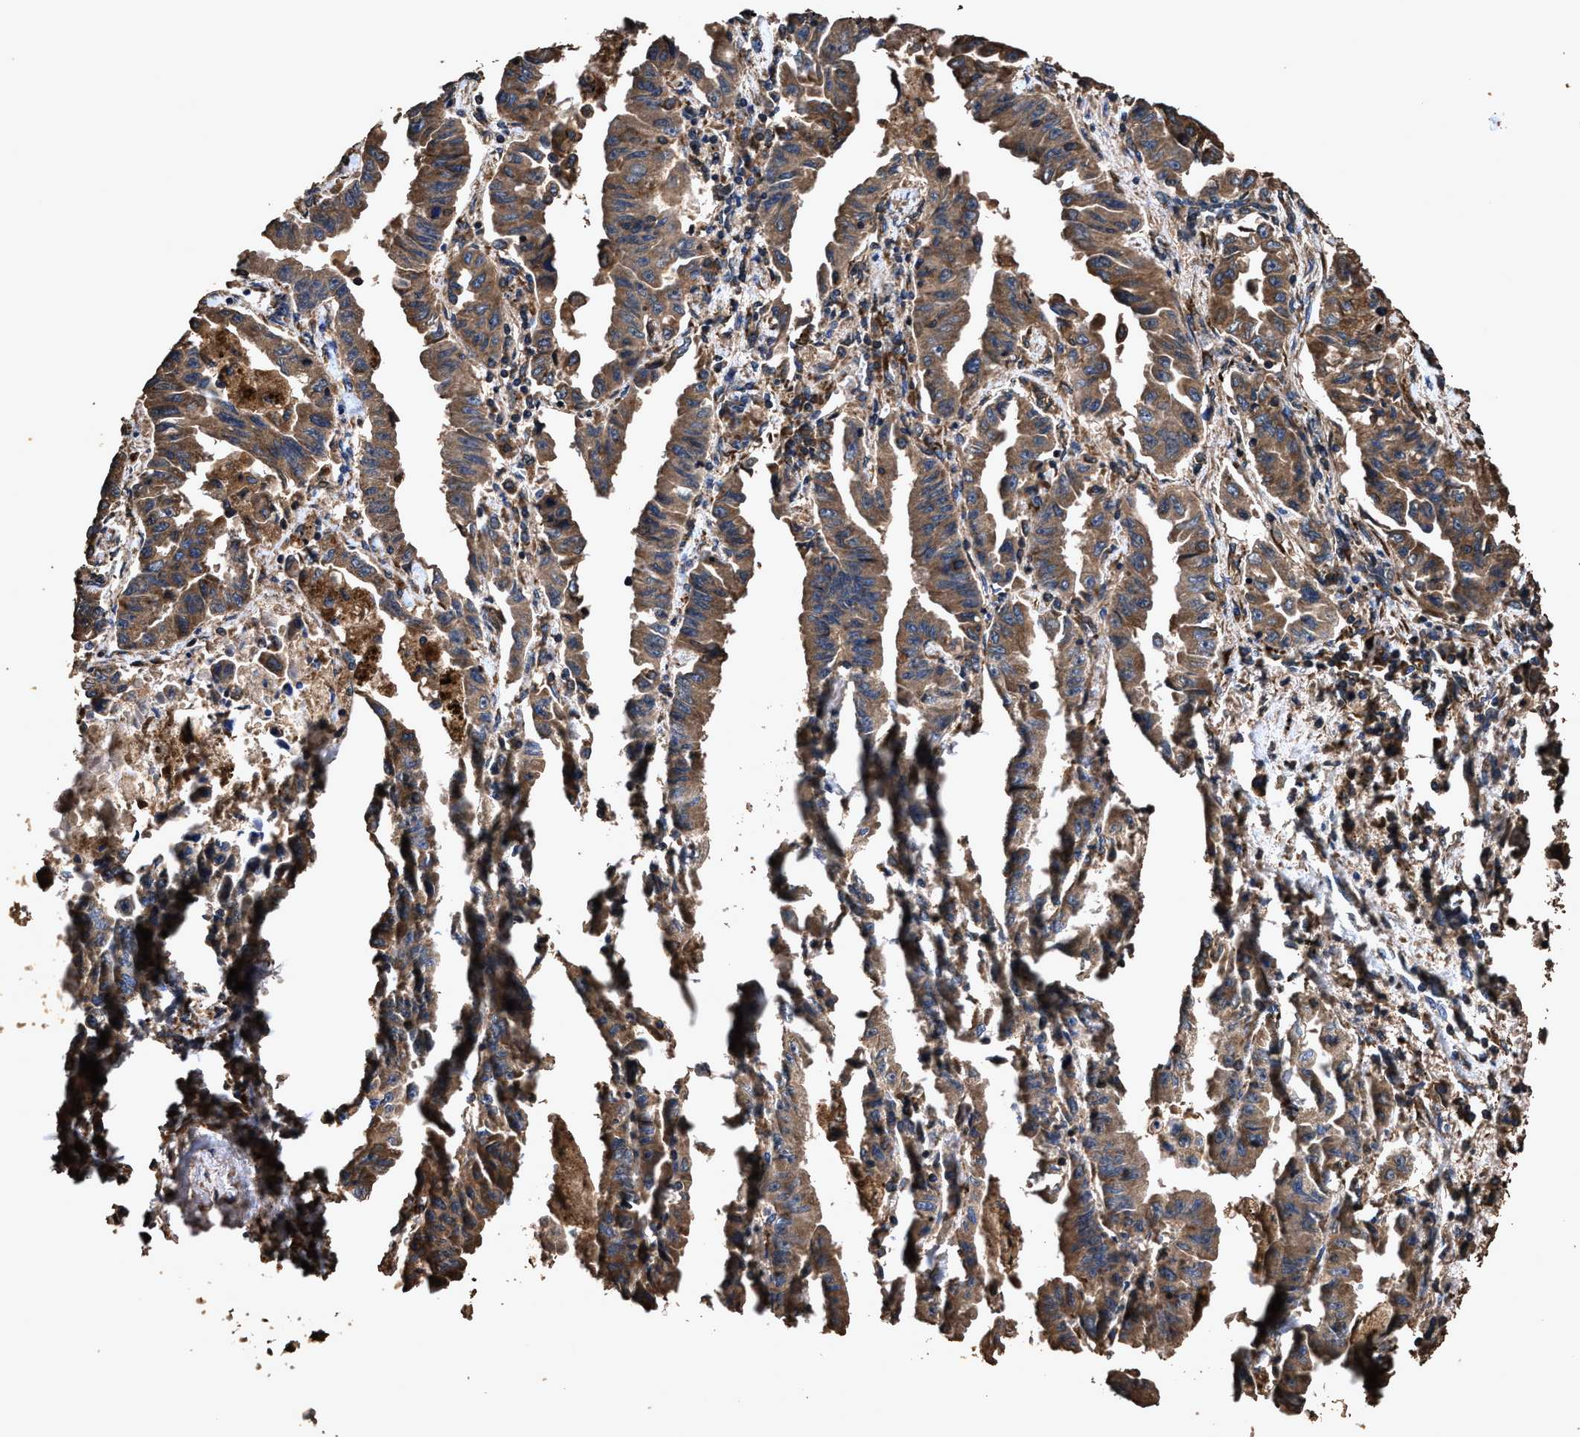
{"staining": {"intensity": "moderate", "quantity": ">75%", "location": "cytoplasmic/membranous"}, "tissue": "lung cancer", "cell_type": "Tumor cells", "image_type": "cancer", "snomed": [{"axis": "morphology", "description": "Adenocarcinoma, NOS"}, {"axis": "topography", "description": "Lung"}], "caption": "A histopathology image showing moderate cytoplasmic/membranous expression in approximately >75% of tumor cells in adenocarcinoma (lung), as visualized by brown immunohistochemical staining.", "gene": "ZMYND19", "patient": {"sex": "female", "age": 51}}